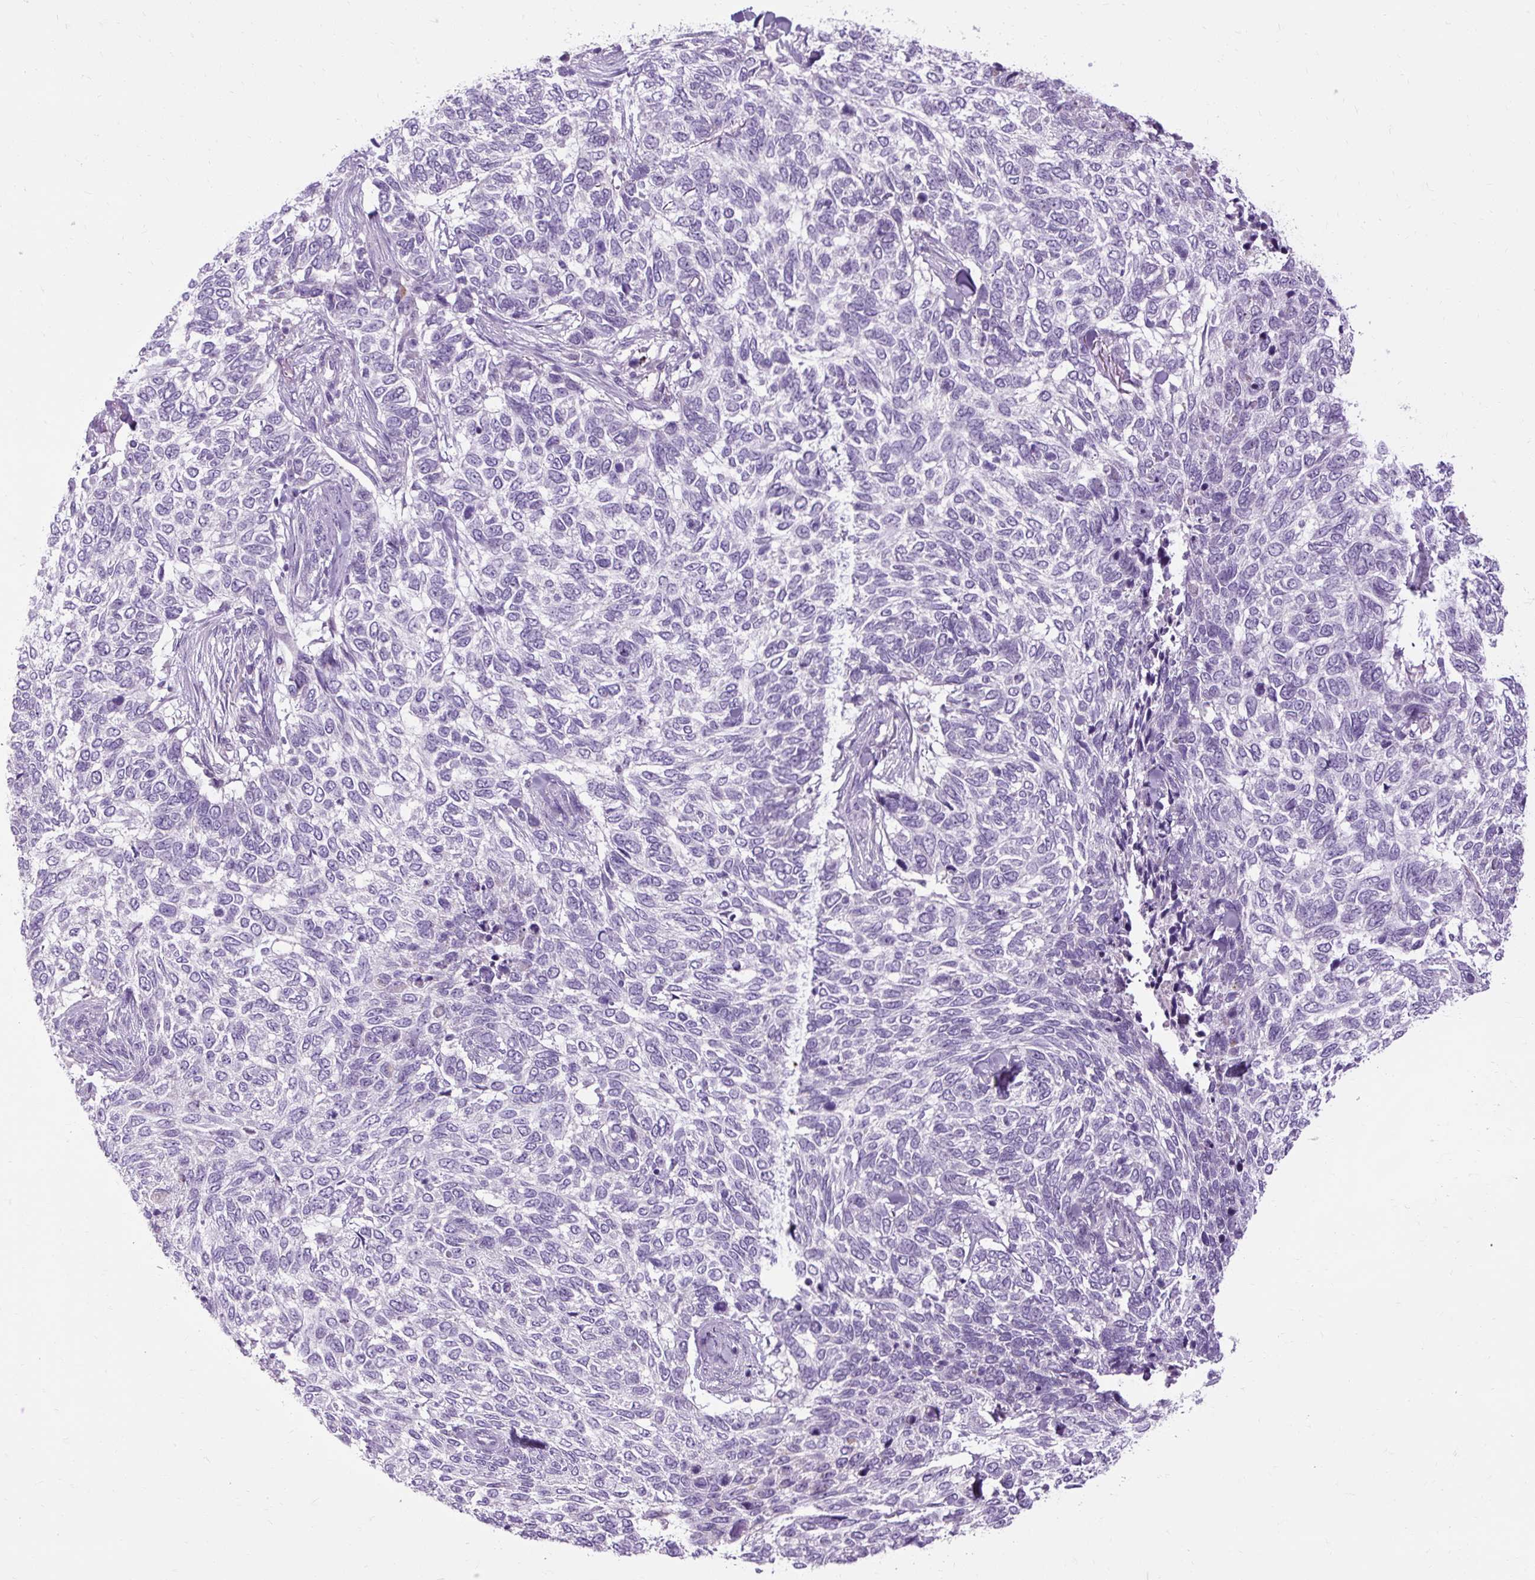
{"staining": {"intensity": "negative", "quantity": "none", "location": "none"}, "tissue": "skin cancer", "cell_type": "Tumor cells", "image_type": "cancer", "snomed": [{"axis": "morphology", "description": "Basal cell carcinoma"}, {"axis": "topography", "description": "Skin"}], "caption": "Tumor cells are negative for brown protein staining in skin cancer. (Stains: DAB immunohistochemistry (IHC) with hematoxylin counter stain, Microscopy: brightfield microscopy at high magnification).", "gene": "ARRDC2", "patient": {"sex": "female", "age": 65}}